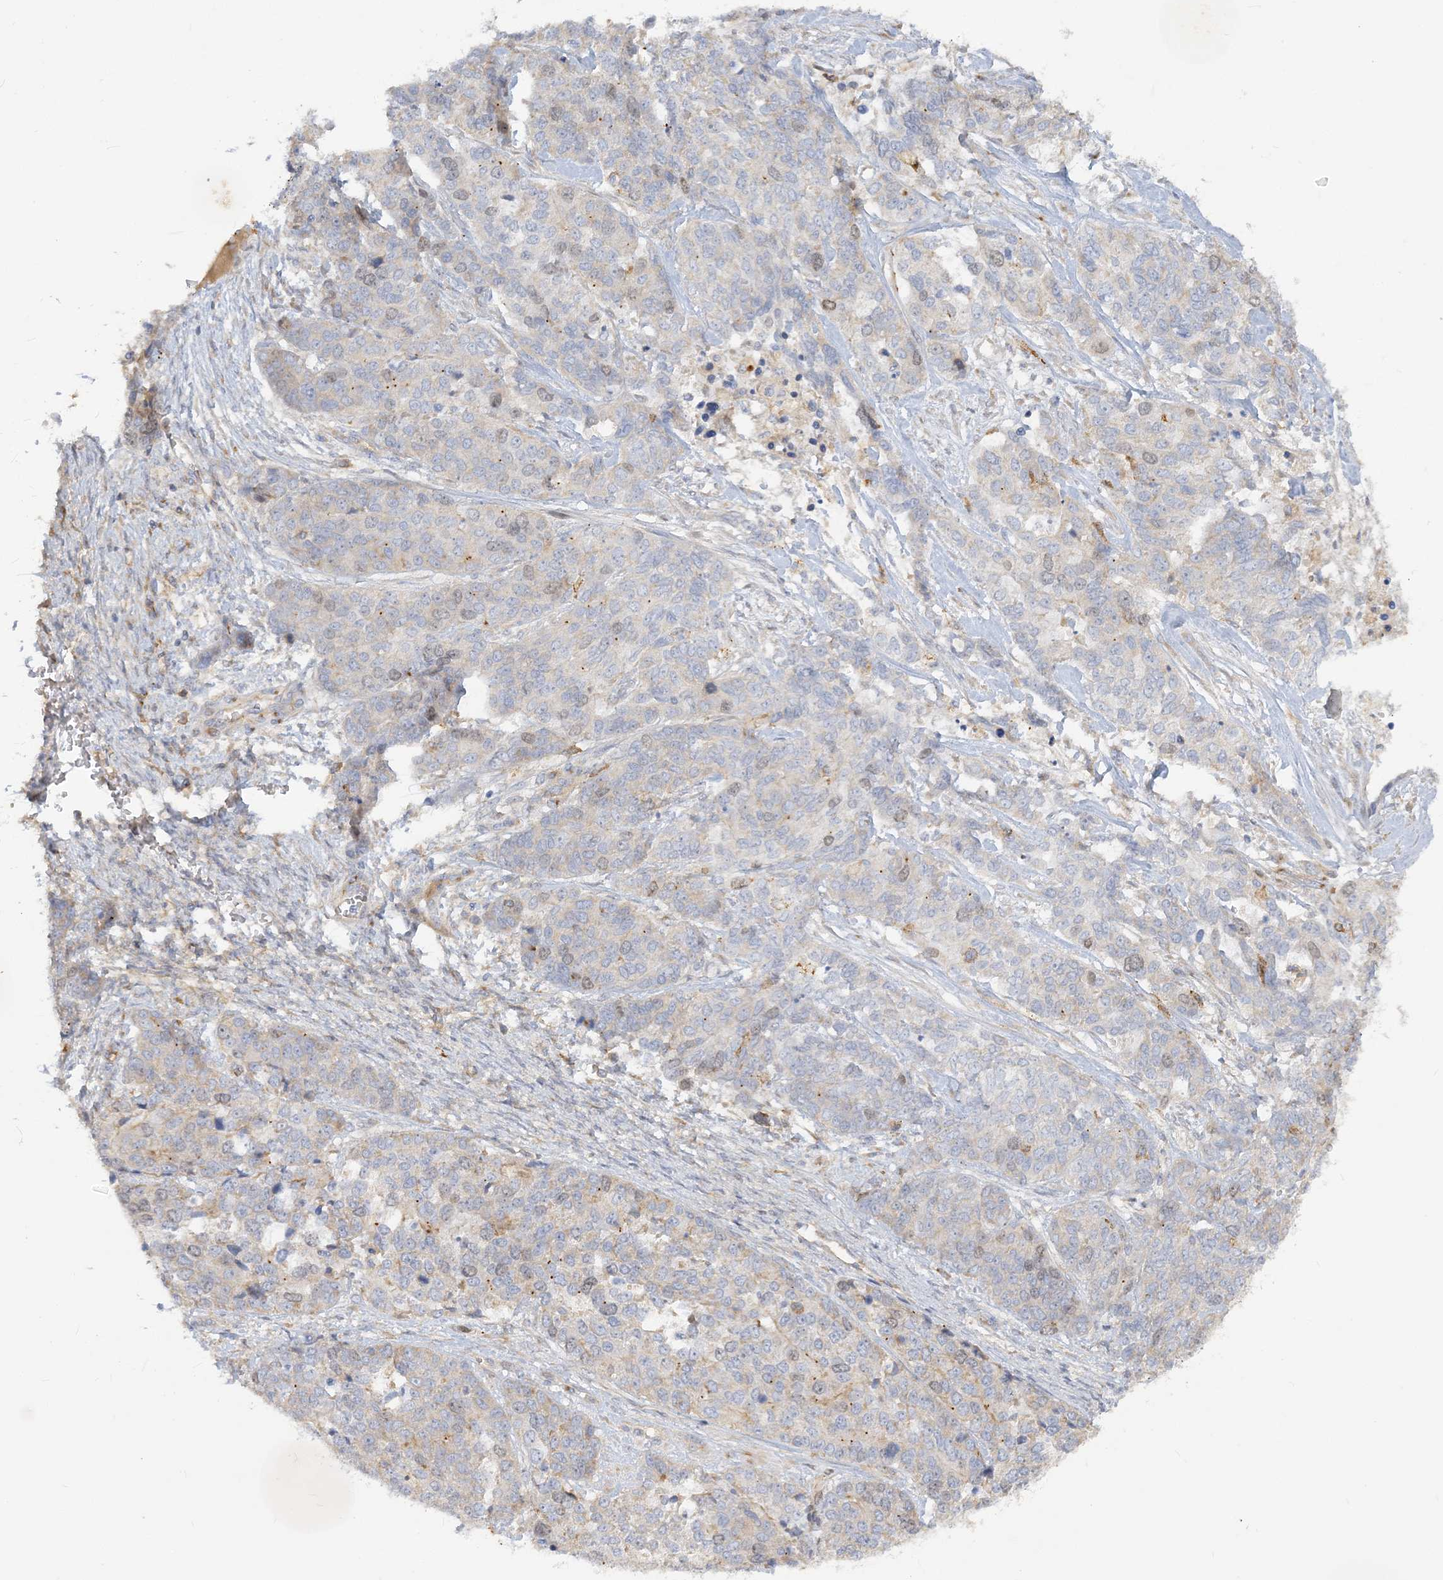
{"staining": {"intensity": "weak", "quantity": "<25%", "location": "cytoplasmic/membranous,nuclear"}, "tissue": "ovarian cancer", "cell_type": "Tumor cells", "image_type": "cancer", "snomed": [{"axis": "morphology", "description": "Cystadenocarcinoma, serous, NOS"}, {"axis": "topography", "description": "Ovary"}], "caption": "Immunohistochemical staining of human serous cystadenocarcinoma (ovarian) demonstrates no significant staining in tumor cells.", "gene": "PEAR1", "patient": {"sex": "female", "age": 44}}